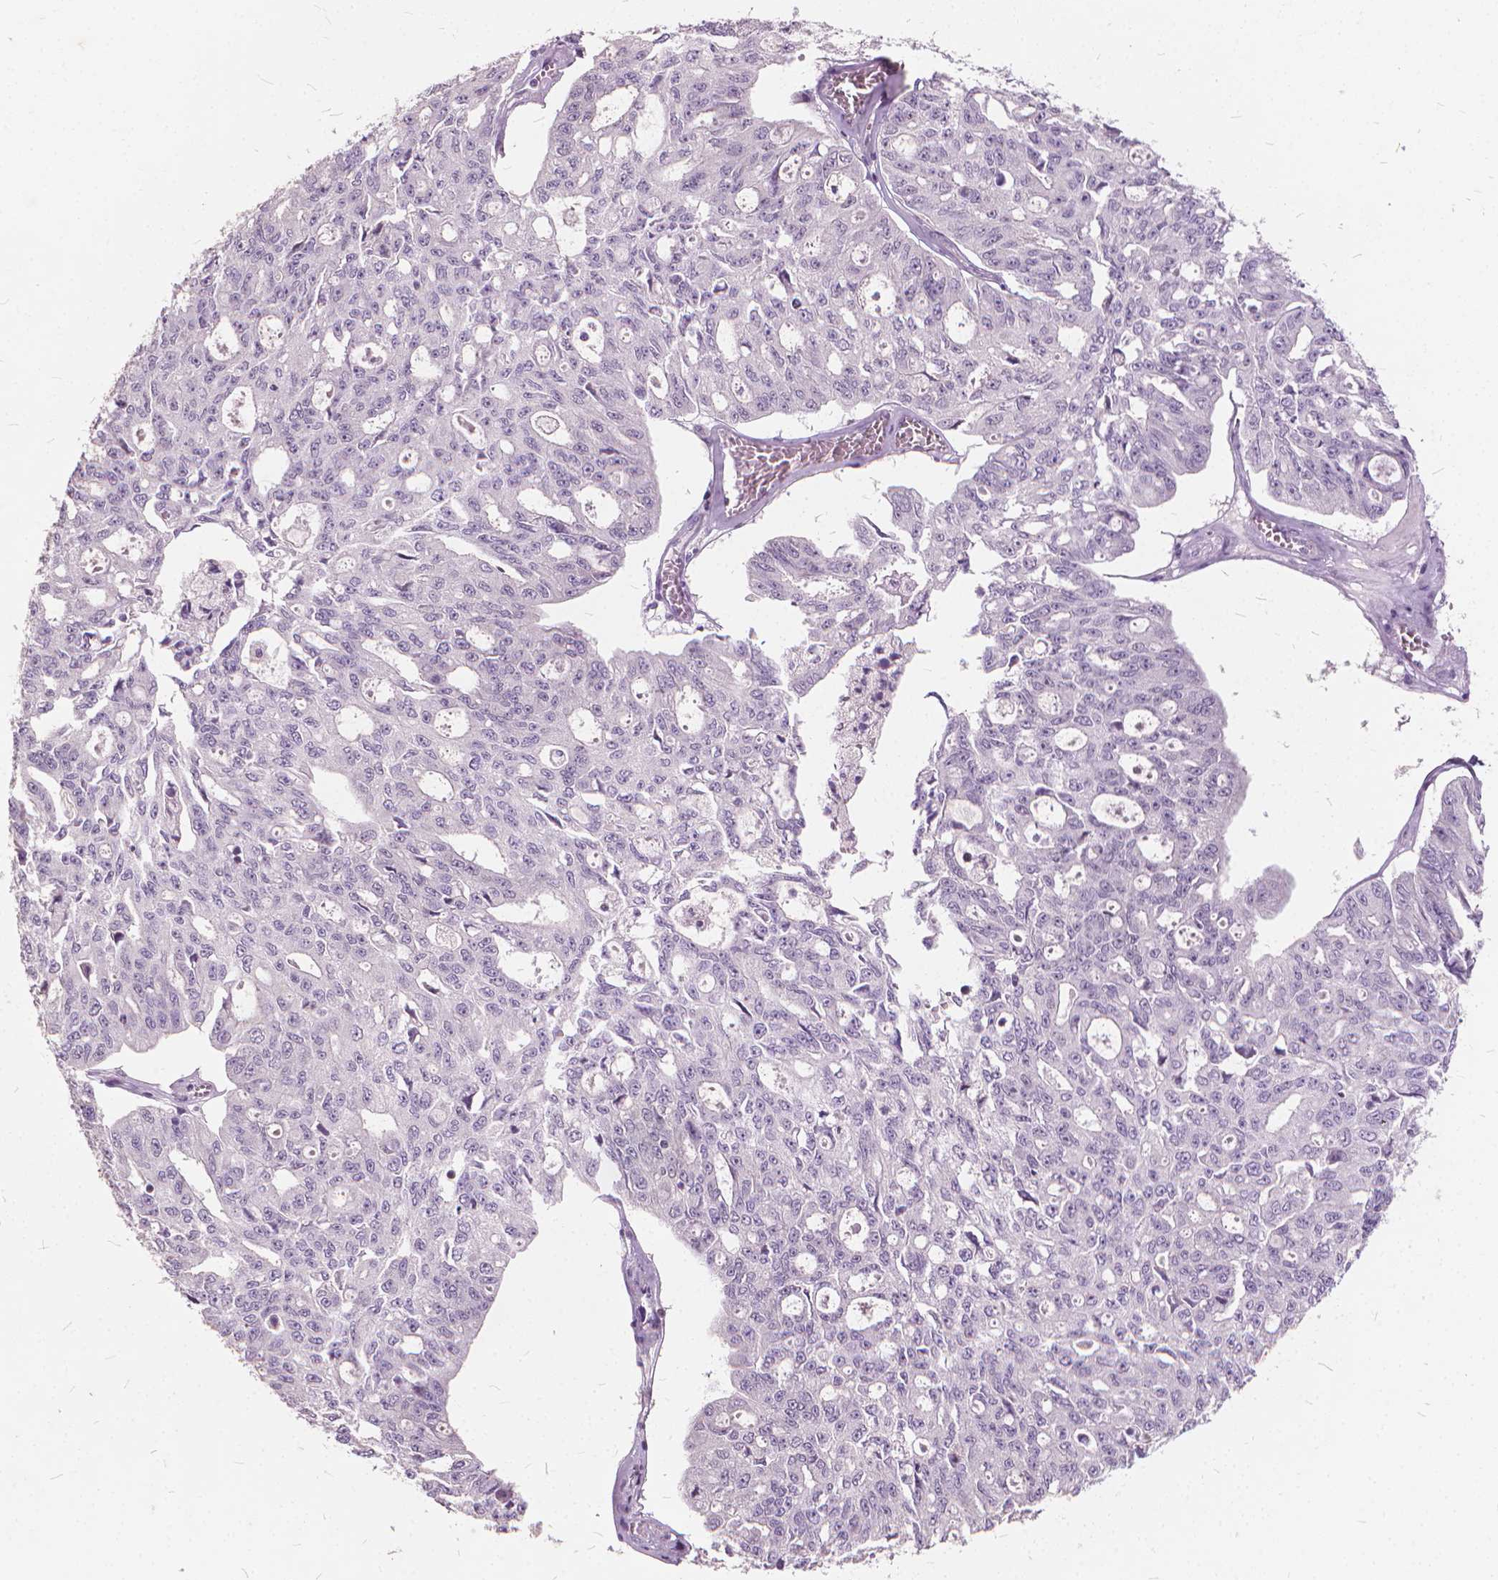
{"staining": {"intensity": "negative", "quantity": "none", "location": "none"}, "tissue": "ovarian cancer", "cell_type": "Tumor cells", "image_type": "cancer", "snomed": [{"axis": "morphology", "description": "Carcinoma, endometroid"}, {"axis": "topography", "description": "Ovary"}], "caption": "An immunohistochemistry (IHC) histopathology image of ovarian cancer is shown. There is no staining in tumor cells of ovarian cancer.", "gene": "STAT5B", "patient": {"sex": "female", "age": 65}}